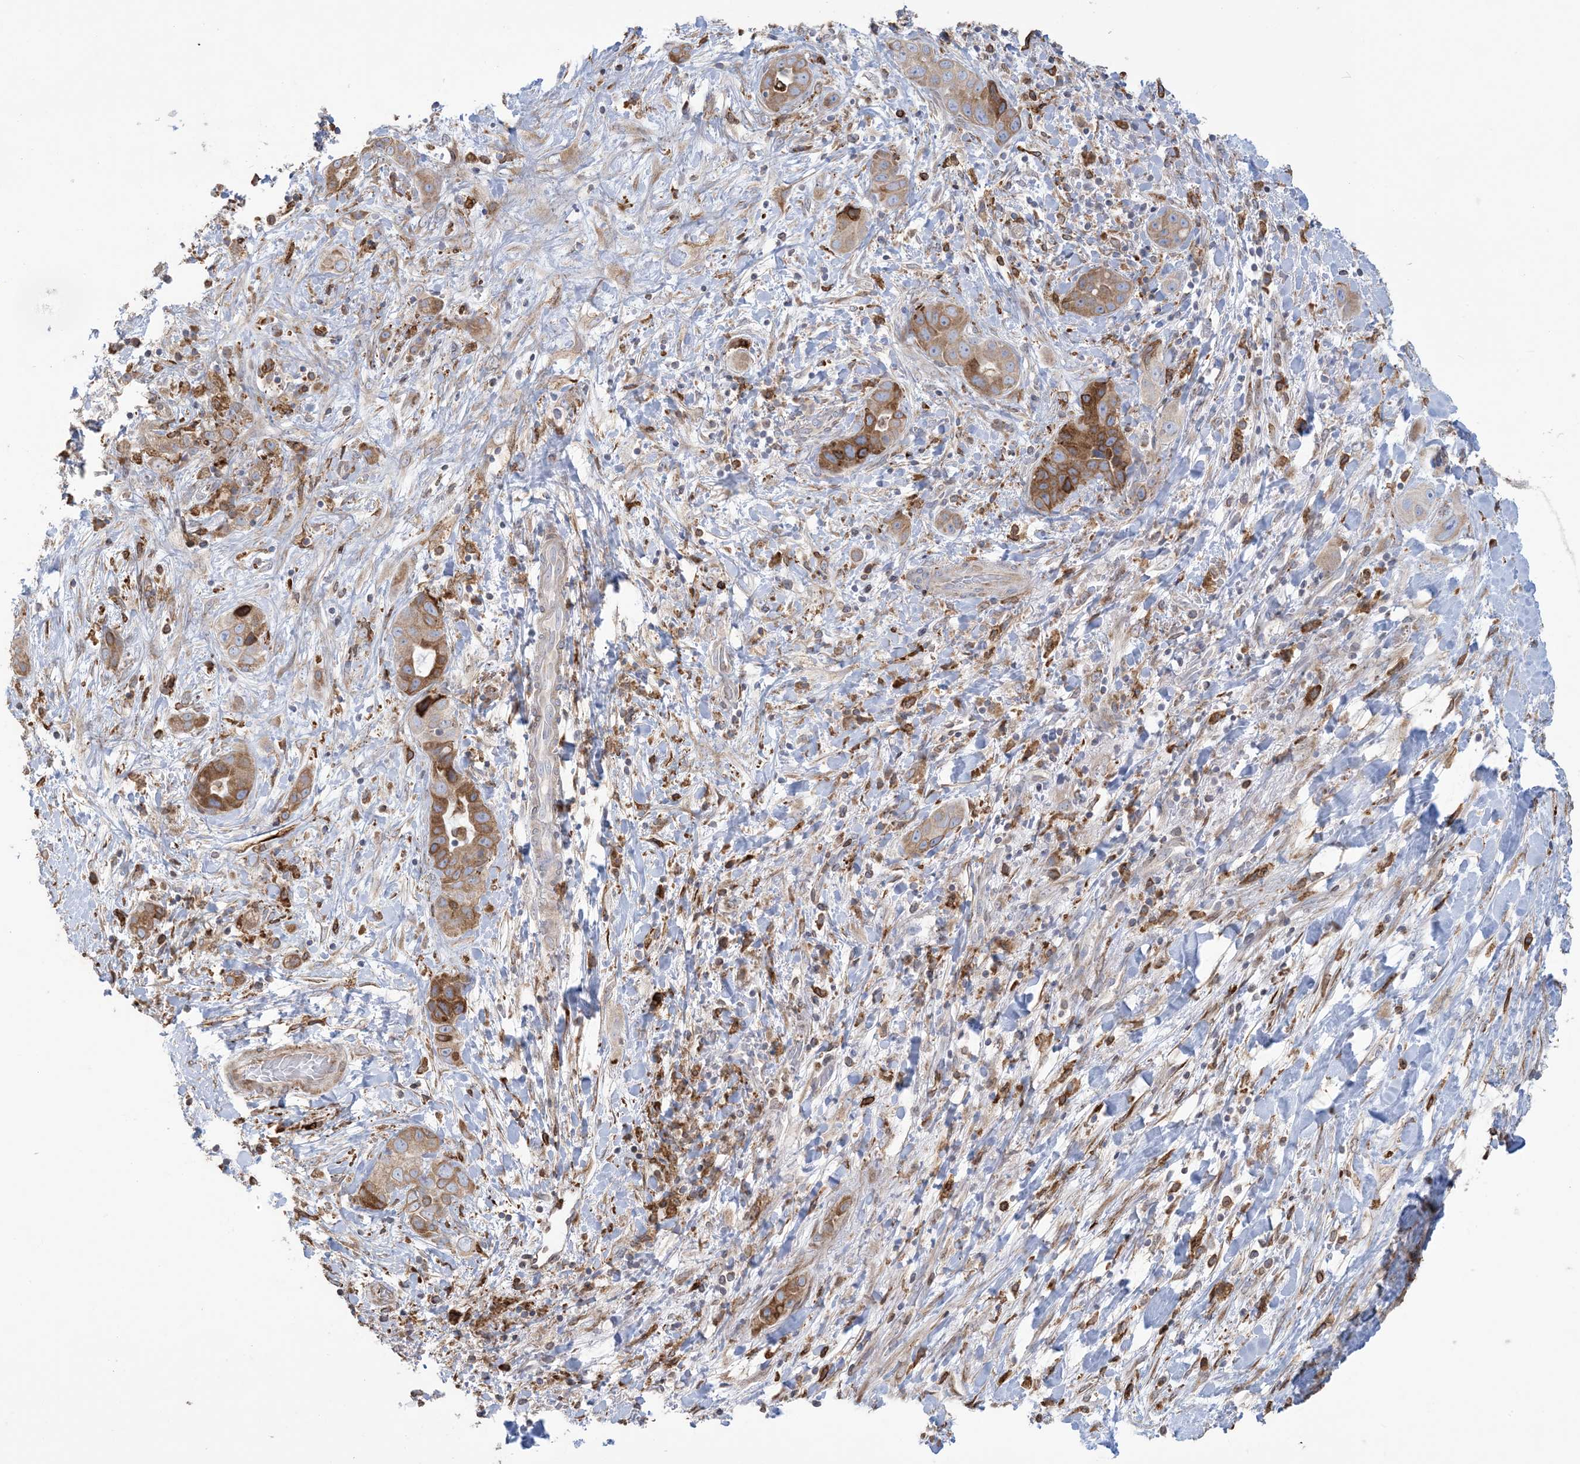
{"staining": {"intensity": "strong", "quantity": ">75%", "location": "cytoplasmic/membranous"}, "tissue": "liver cancer", "cell_type": "Tumor cells", "image_type": "cancer", "snomed": [{"axis": "morphology", "description": "Cholangiocarcinoma"}, {"axis": "topography", "description": "Liver"}], "caption": "About >75% of tumor cells in human liver cholangiocarcinoma show strong cytoplasmic/membranous protein positivity as visualized by brown immunohistochemical staining.", "gene": "SHANK1", "patient": {"sex": "female", "age": 52}}